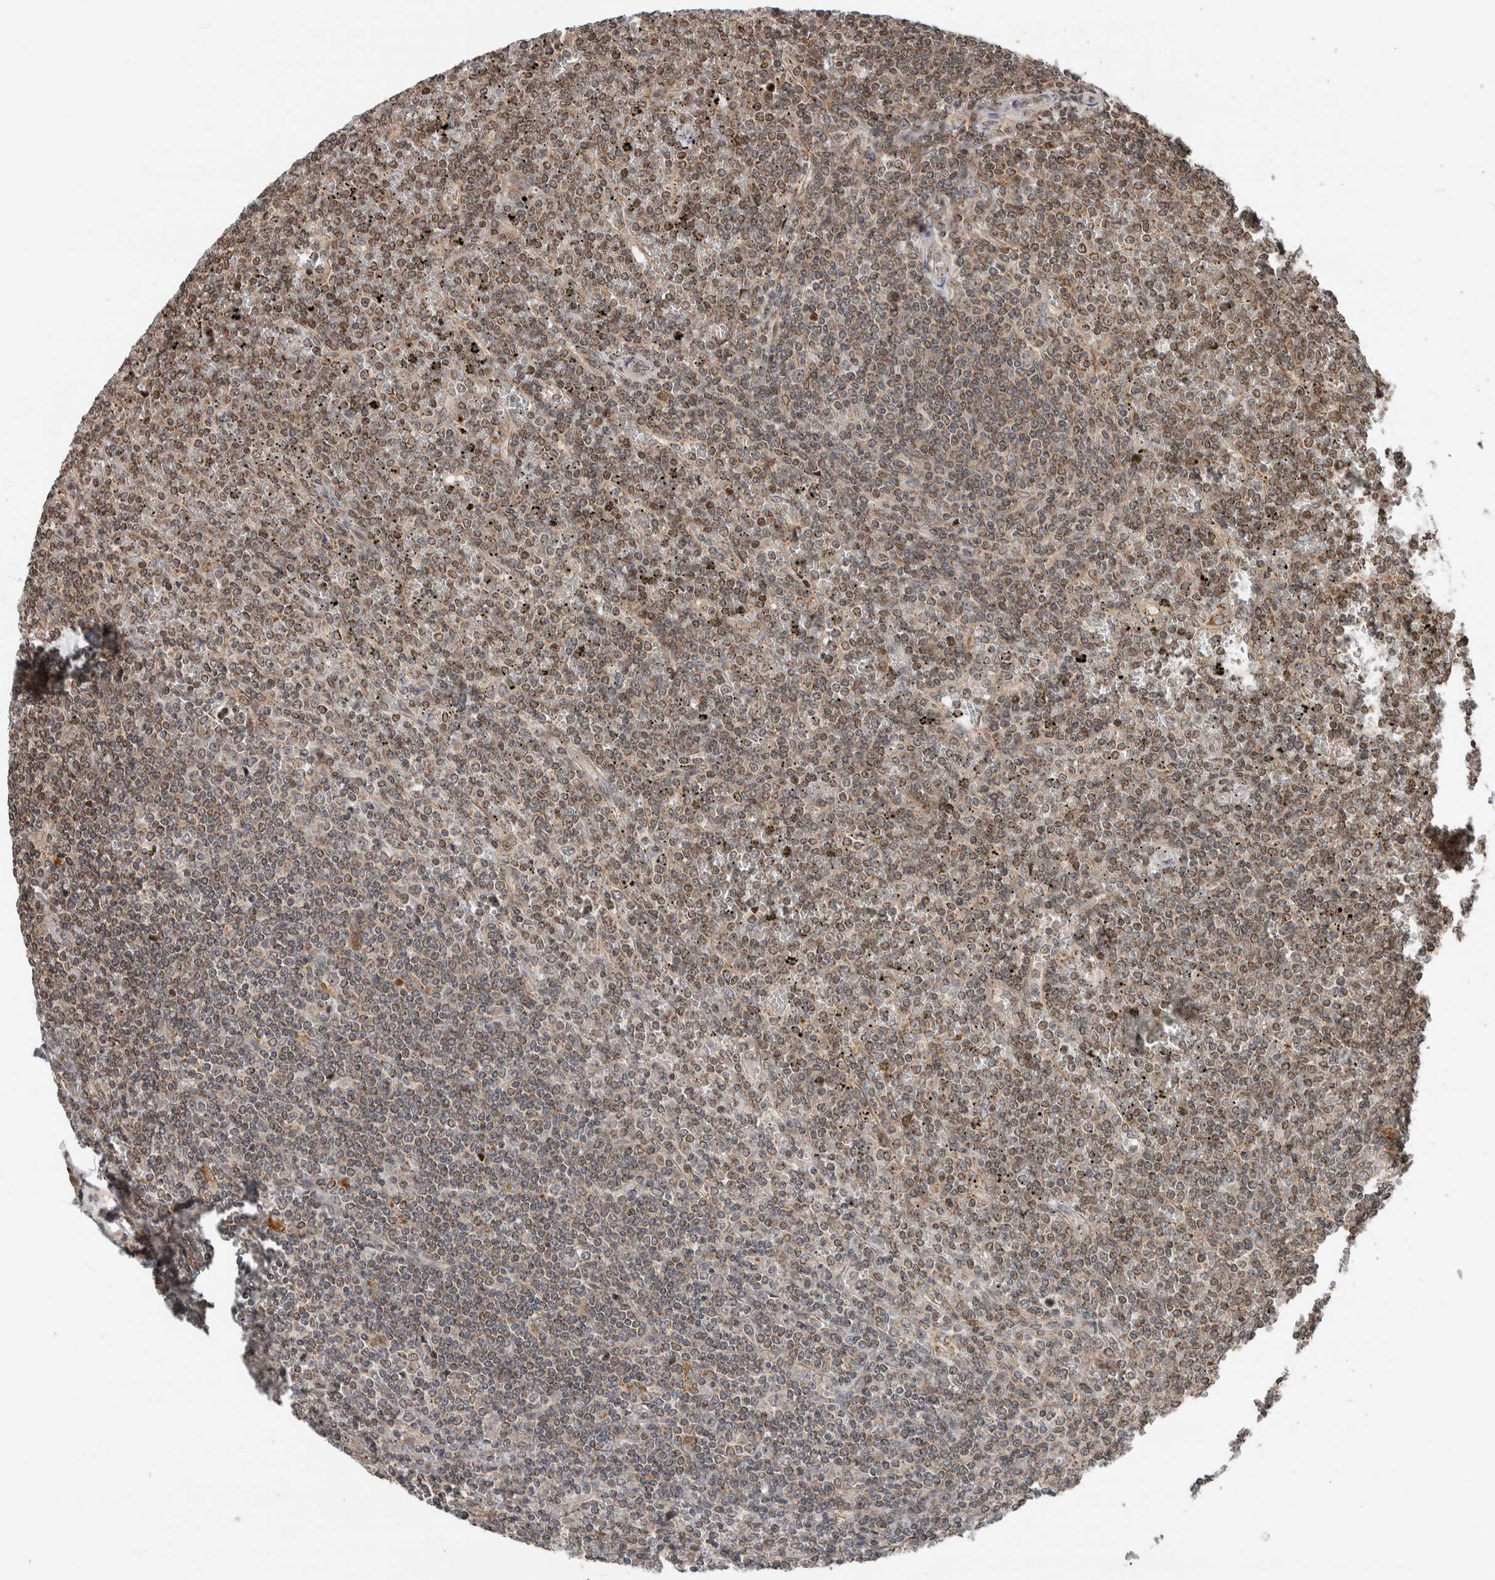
{"staining": {"intensity": "weak", "quantity": ">75%", "location": "nuclear"}, "tissue": "lymphoma", "cell_type": "Tumor cells", "image_type": "cancer", "snomed": [{"axis": "morphology", "description": "Malignant lymphoma, non-Hodgkin's type, Low grade"}, {"axis": "topography", "description": "Spleen"}], "caption": "The immunohistochemical stain labels weak nuclear staining in tumor cells of lymphoma tissue.", "gene": "NPLOC4", "patient": {"sex": "female", "age": 19}}